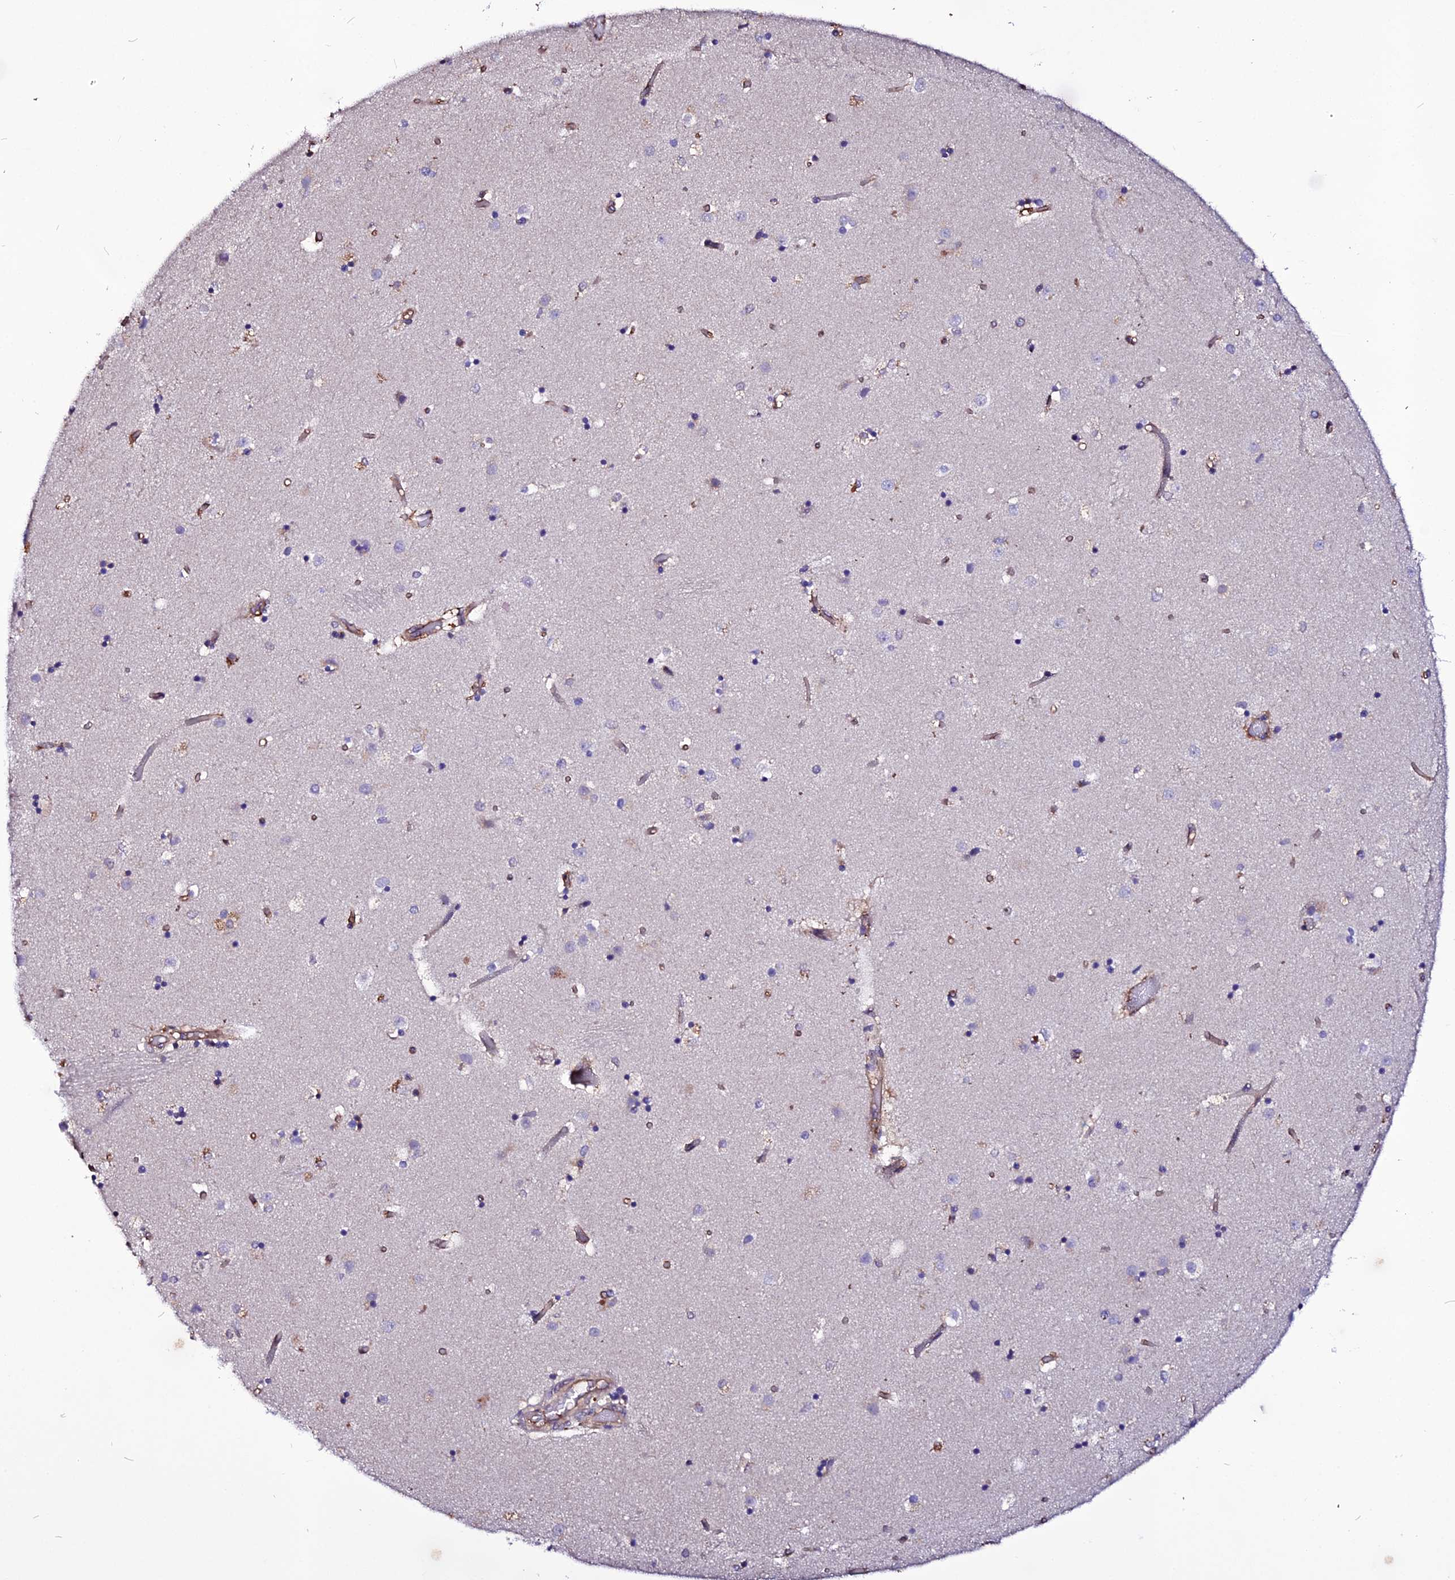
{"staining": {"intensity": "negative", "quantity": "none", "location": "none"}, "tissue": "caudate", "cell_type": "Glial cells", "image_type": "normal", "snomed": [{"axis": "morphology", "description": "Normal tissue, NOS"}, {"axis": "topography", "description": "Lateral ventricle wall"}], "caption": "Human caudate stained for a protein using IHC displays no staining in glial cells.", "gene": "USP17L10", "patient": {"sex": "female", "age": 52}}